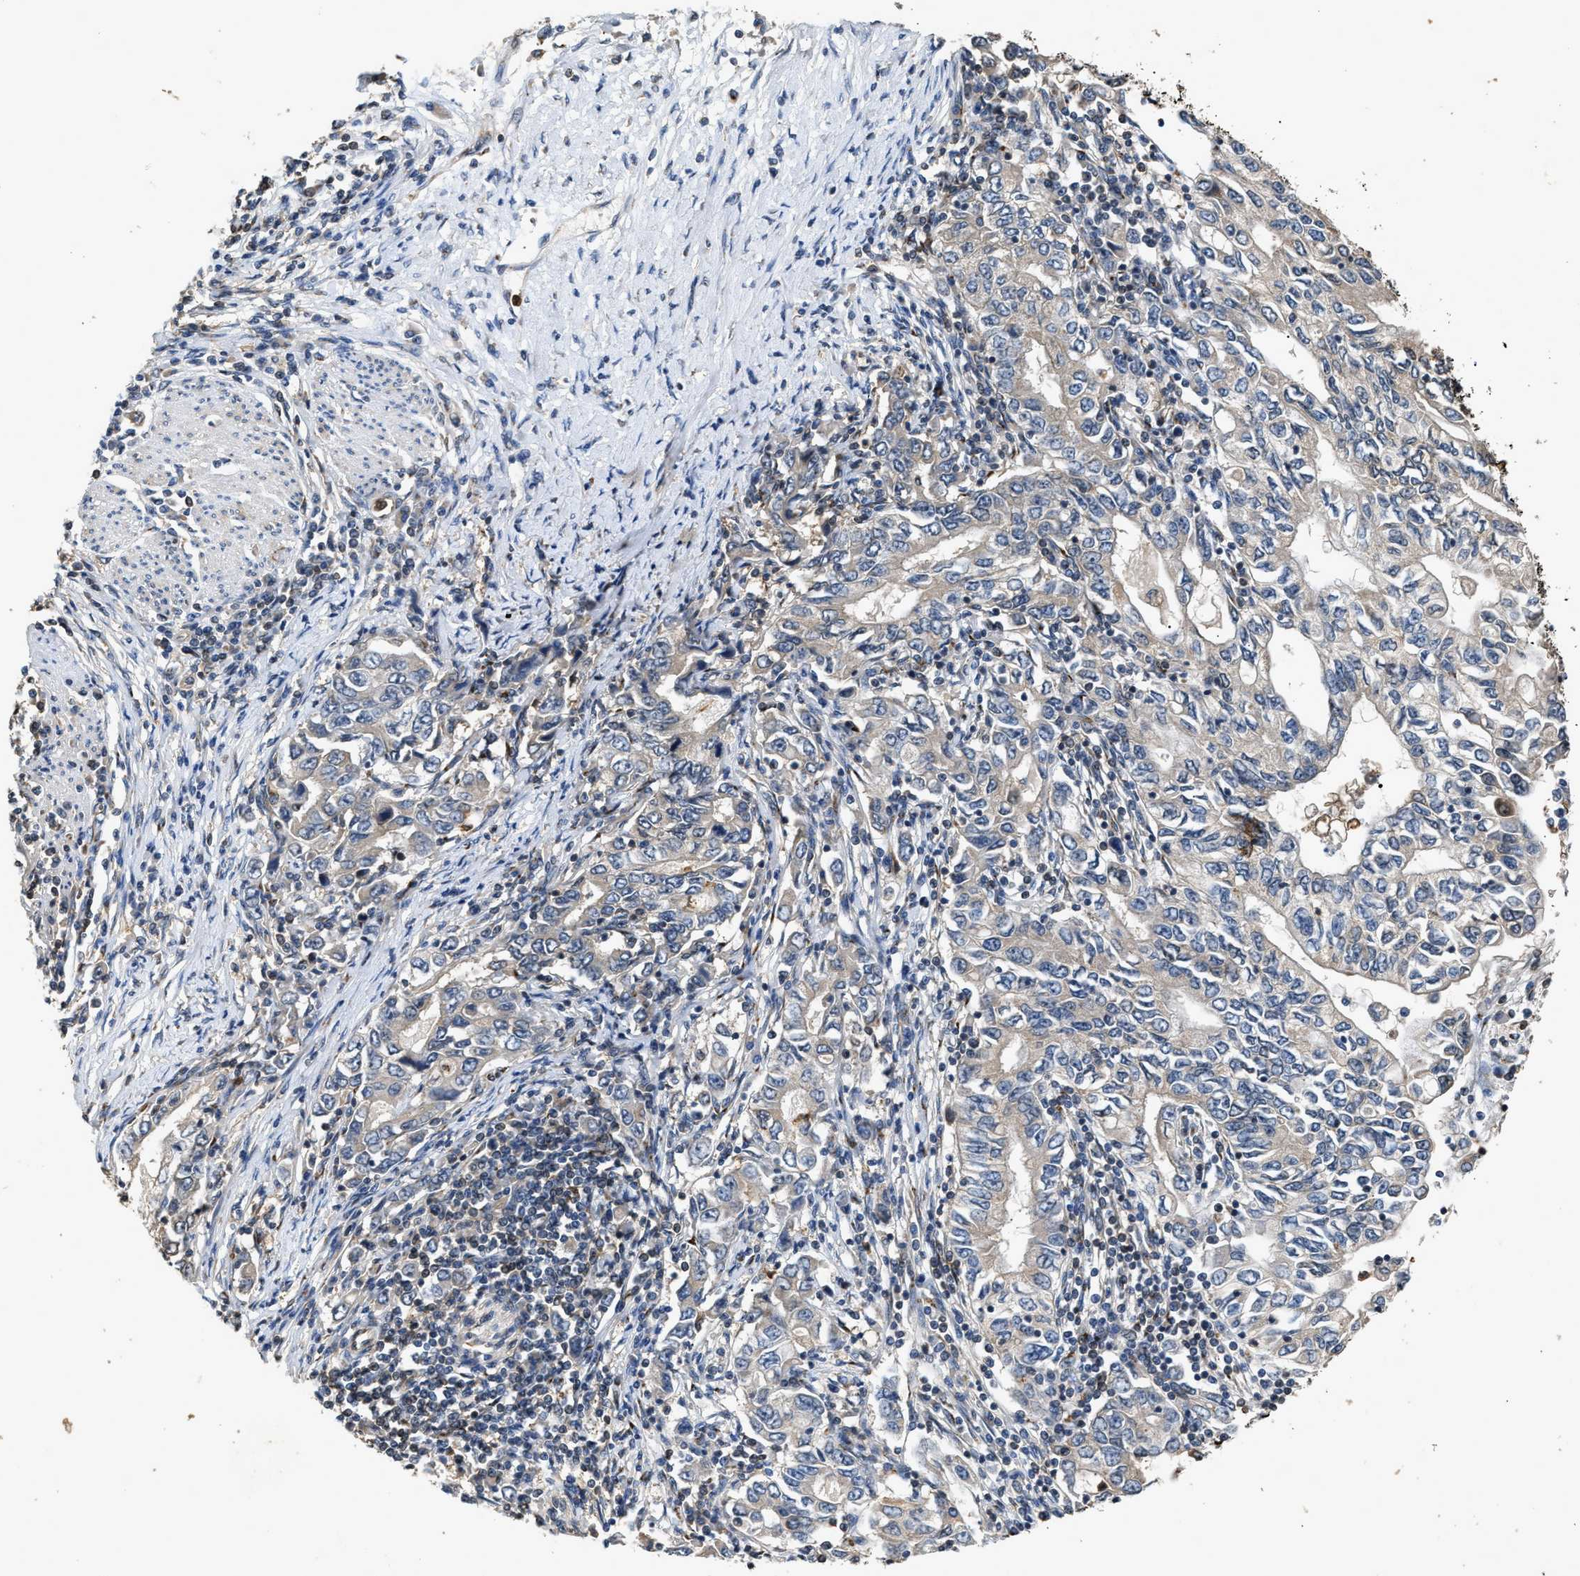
{"staining": {"intensity": "weak", "quantity": "<25%", "location": "cytoplasmic/membranous"}, "tissue": "stomach cancer", "cell_type": "Tumor cells", "image_type": "cancer", "snomed": [{"axis": "morphology", "description": "Adenocarcinoma, NOS"}, {"axis": "topography", "description": "Stomach, lower"}], "caption": "The photomicrograph demonstrates no staining of tumor cells in stomach cancer (adenocarcinoma).", "gene": "CHUK", "patient": {"sex": "female", "age": 72}}